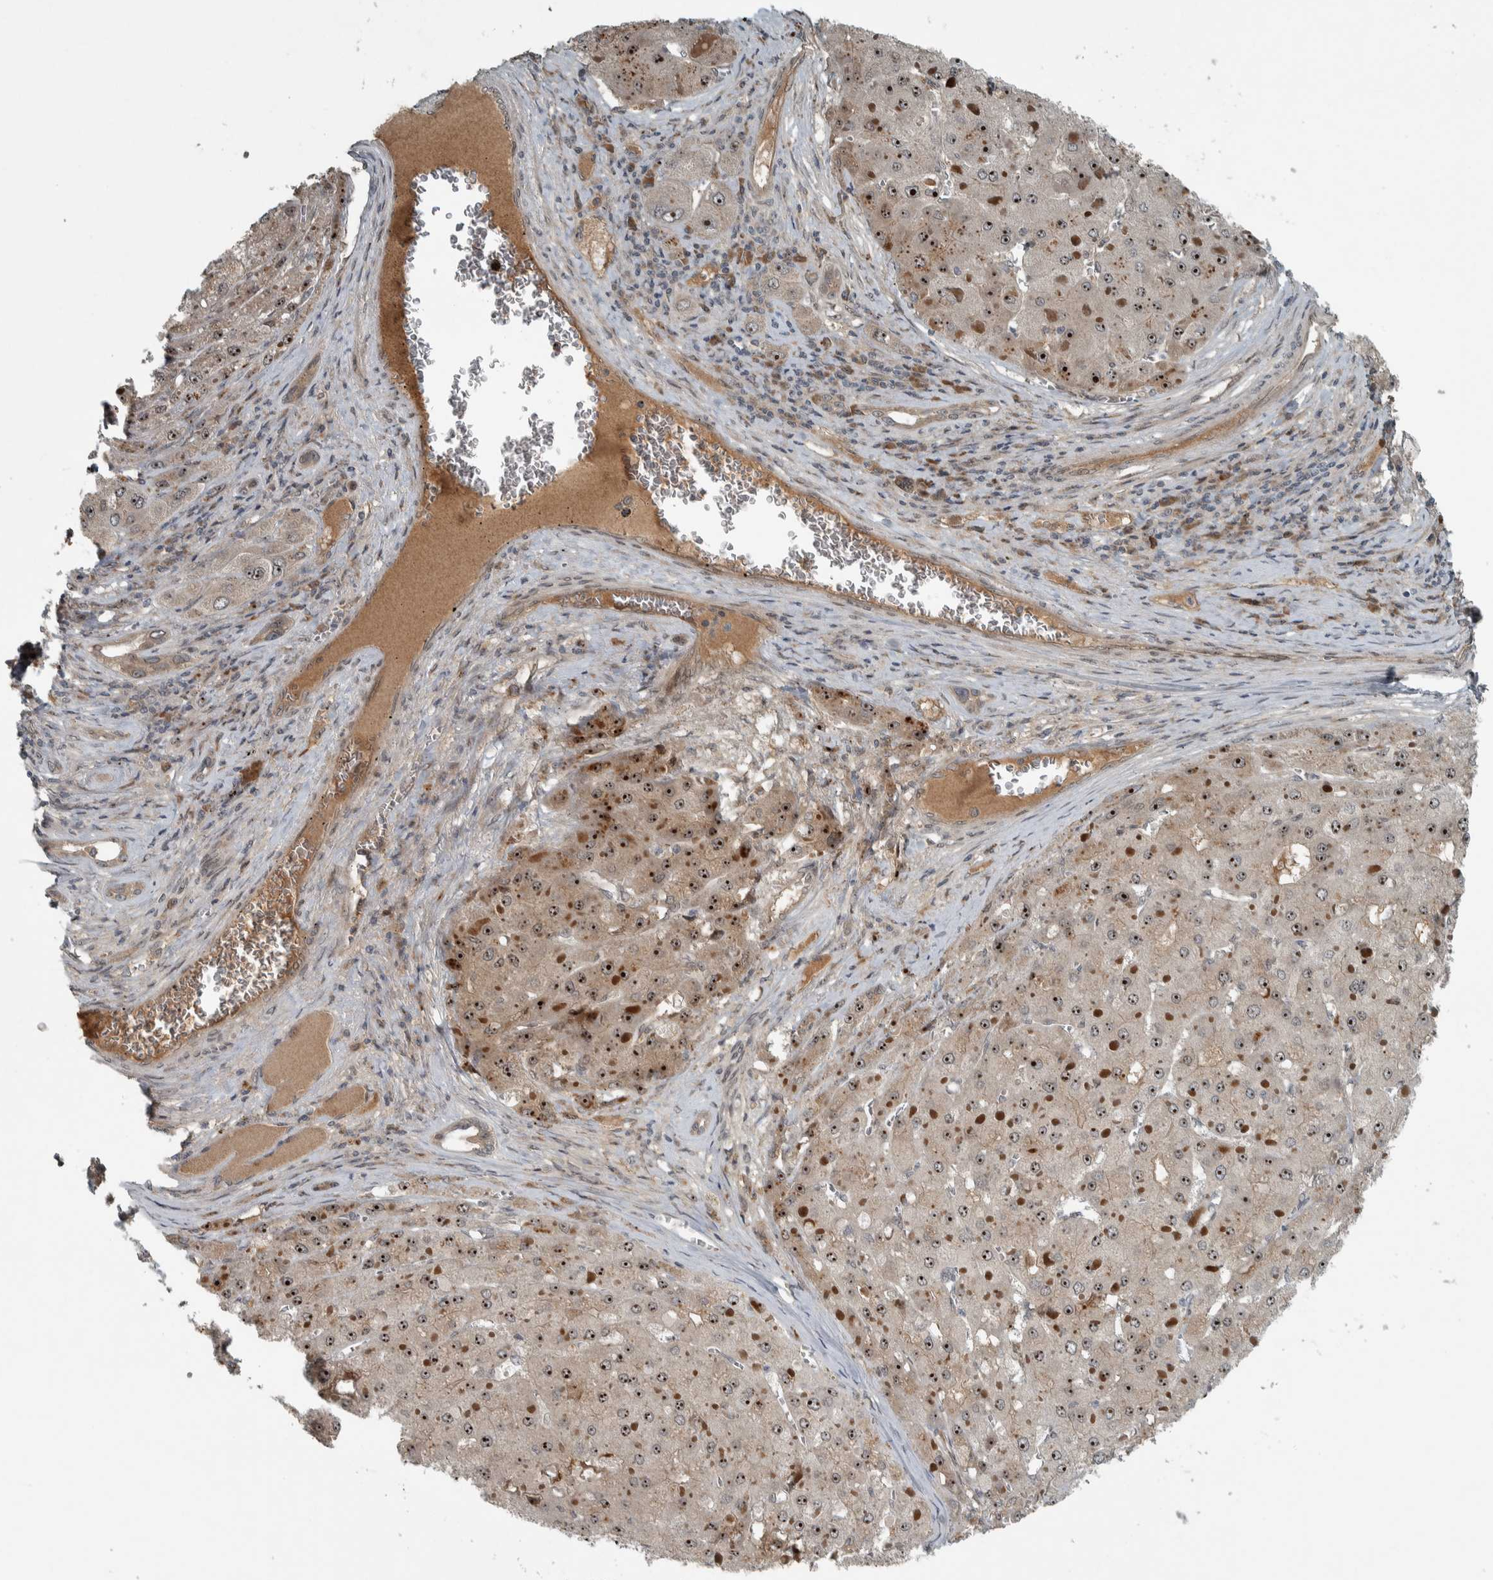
{"staining": {"intensity": "strong", "quantity": ">75%", "location": "nuclear"}, "tissue": "liver cancer", "cell_type": "Tumor cells", "image_type": "cancer", "snomed": [{"axis": "morphology", "description": "Carcinoma, Hepatocellular, NOS"}, {"axis": "topography", "description": "Liver"}], "caption": "There is high levels of strong nuclear staining in tumor cells of liver cancer (hepatocellular carcinoma), as demonstrated by immunohistochemical staining (brown color).", "gene": "XPO5", "patient": {"sex": "female", "age": 73}}